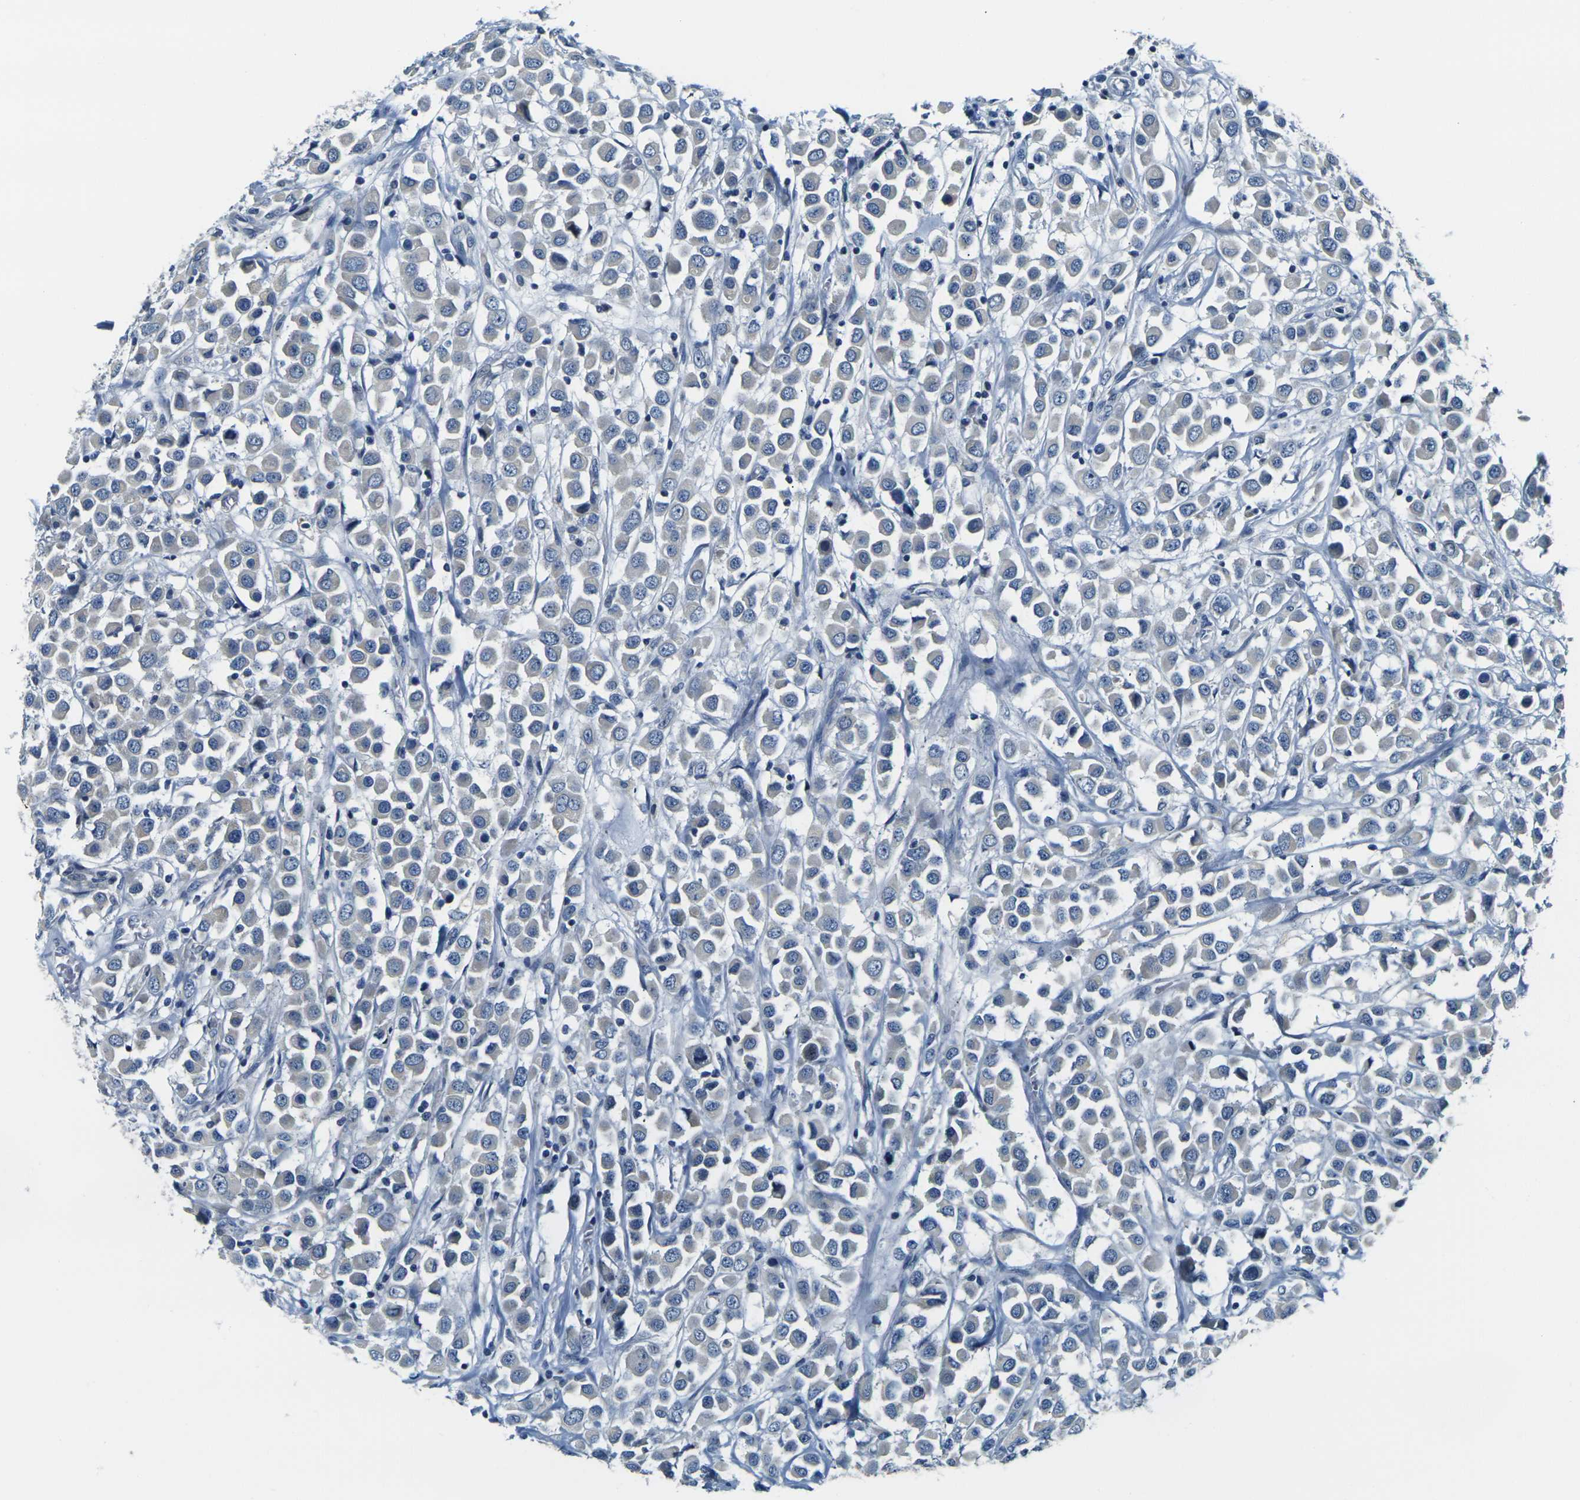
{"staining": {"intensity": "negative", "quantity": "none", "location": "none"}, "tissue": "breast cancer", "cell_type": "Tumor cells", "image_type": "cancer", "snomed": [{"axis": "morphology", "description": "Duct carcinoma"}, {"axis": "topography", "description": "Breast"}], "caption": "High magnification brightfield microscopy of infiltrating ductal carcinoma (breast) stained with DAB (brown) and counterstained with hematoxylin (blue): tumor cells show no significant staining. Brightfield microscopy of immunohistochemistry (IHC) stained with DAB (brown) and hematoxylin (blue), captured at high magnification.", "gene": "SHISAL2B", "patient": {"sex": "female", "age": 61}}